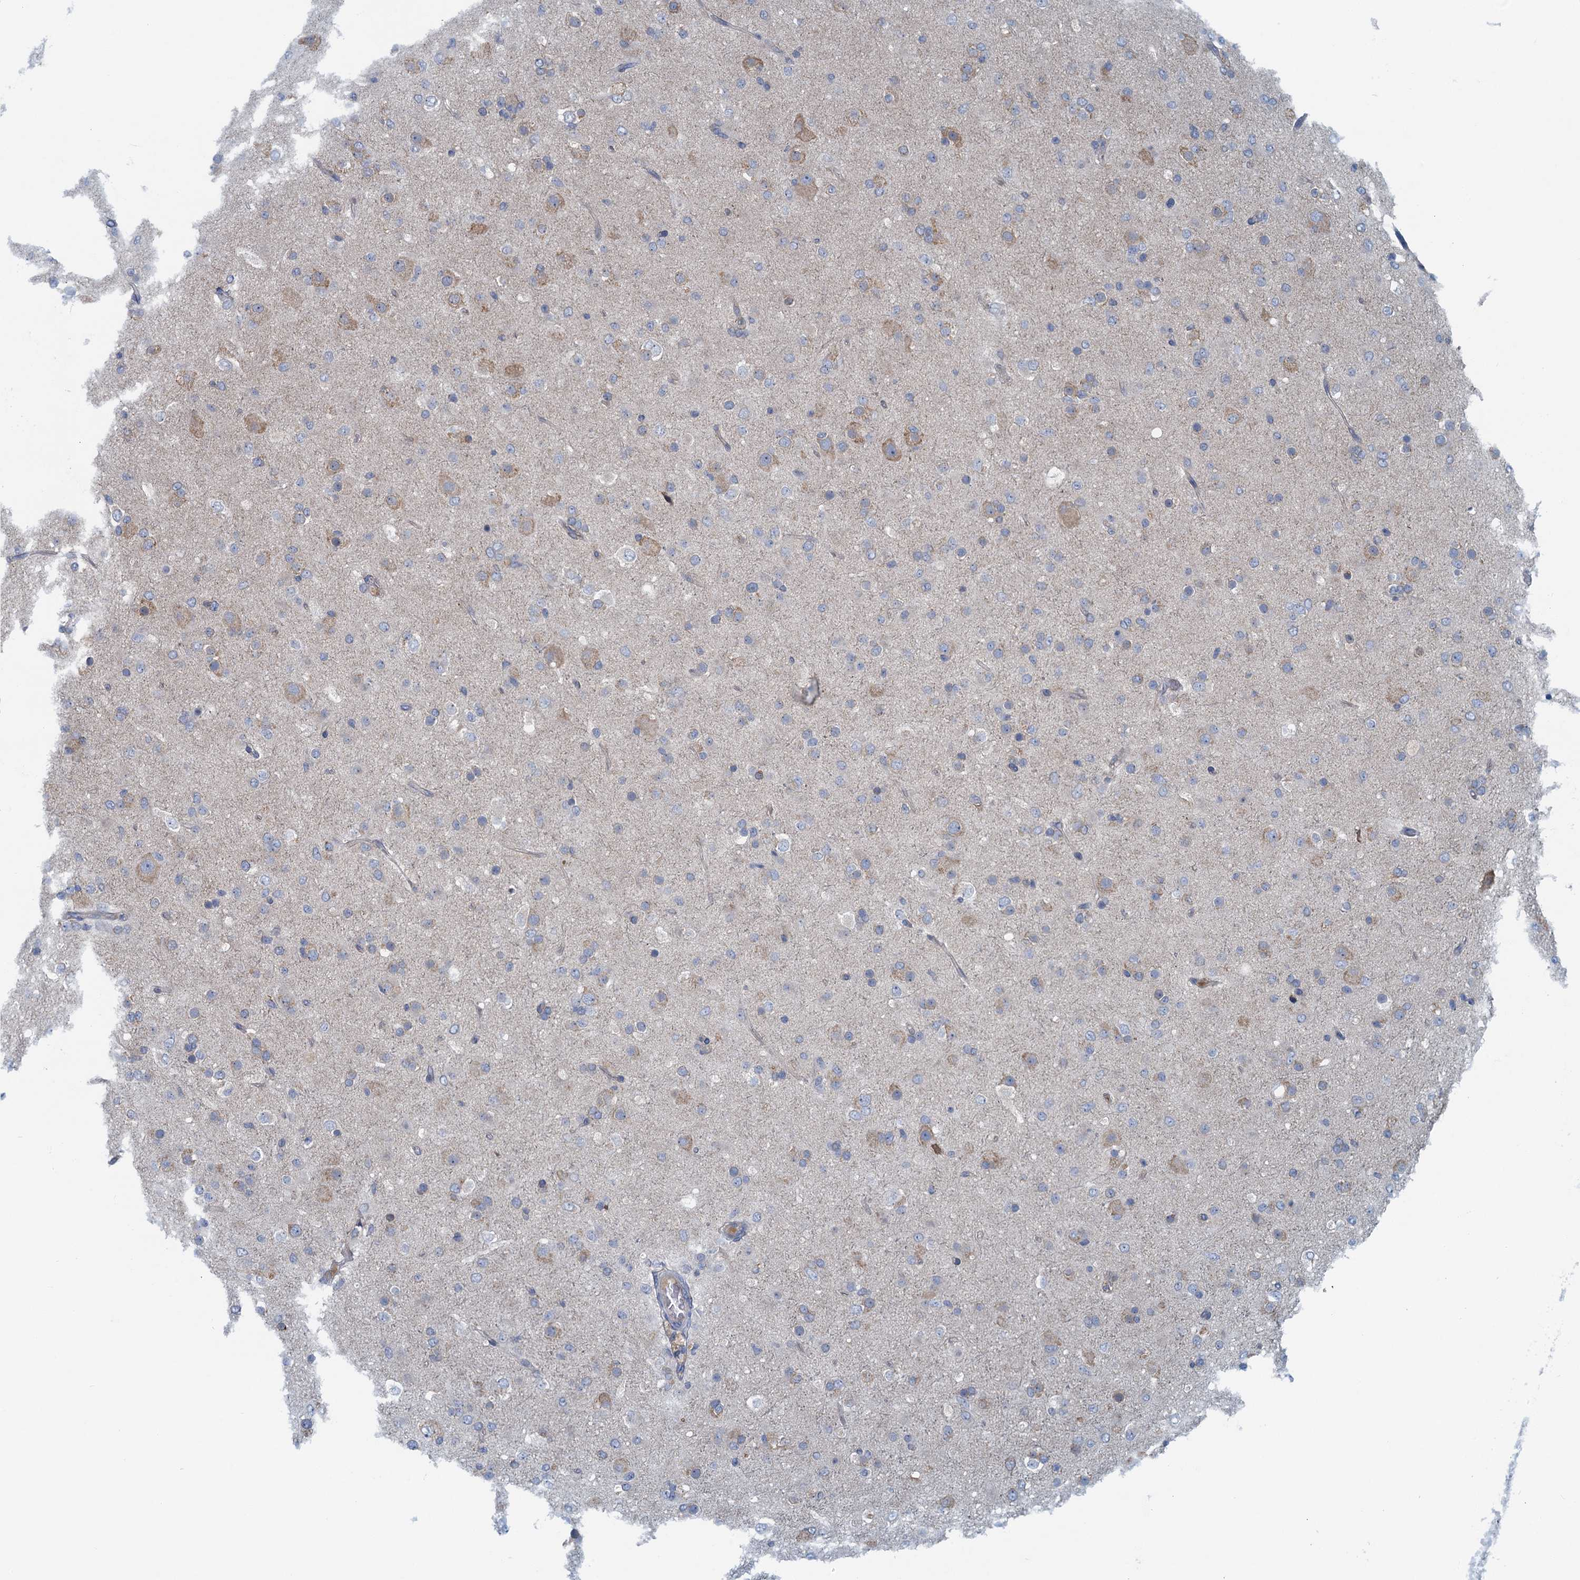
{"staining": {"intensity": "weak", "quantity": "<25%", "location": "cytoplasmic/membranous"}, "tissue": "glioma", "cell_type": "Tumor cells", "image_type": "cancer", "snomed": [{"axis": "morphology", "description": "Glioma, malignant, Low grade"}, {"axis": "topography", "description": "Brain"}], "caption": "High magnification brightfield microscopy of glioma stained with DAB (3,3'-diaminobenzidine) (brown) and counterstained with hematoxylin (blue): tumor cells show no significant positivity.", "gene": "MYDGF", "patient": {"sex": "male", "age": 65}}